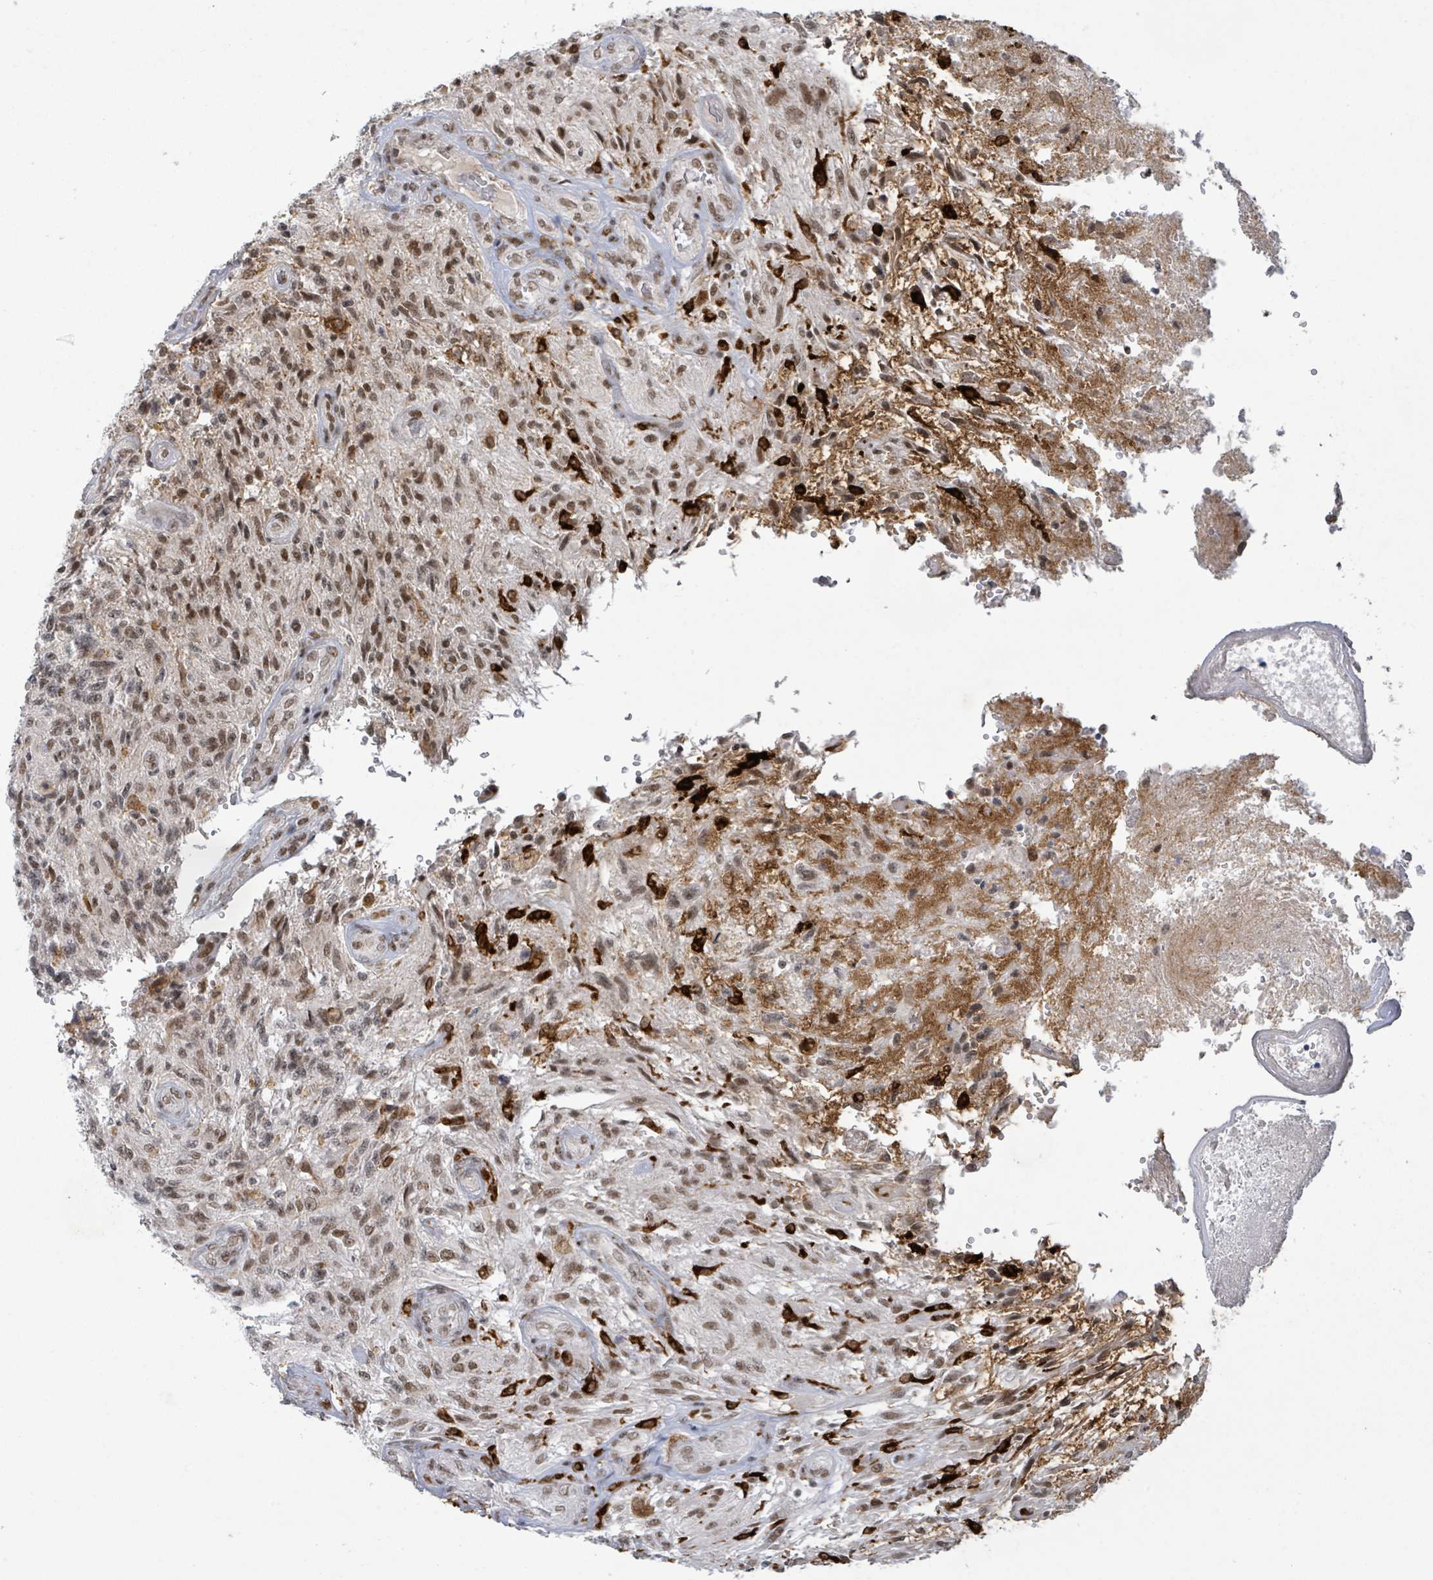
{"staining": {"intensity": "moderate", "quantity": ">75%", "location": "nuclear"}, "tissue": "glioma", "cell_type": "Tumor cells", "image_type": "cancer", "snomed": [{"axis": "morphology", "description": "Glioma, malignant, High grade"}, {"axis": "topography", "description": "Brain"}], "caption": "Brown immunohistochemical staining in human glioma reveals moderate nuclear positivity in approximately >75% of tumor cells. (Stains: DAB in brown, nuclei in blue, Microscopy: brightfield microscopy at high magnification).", "gene": "BANP", "patient": {"sex": "male", "age": 56}}